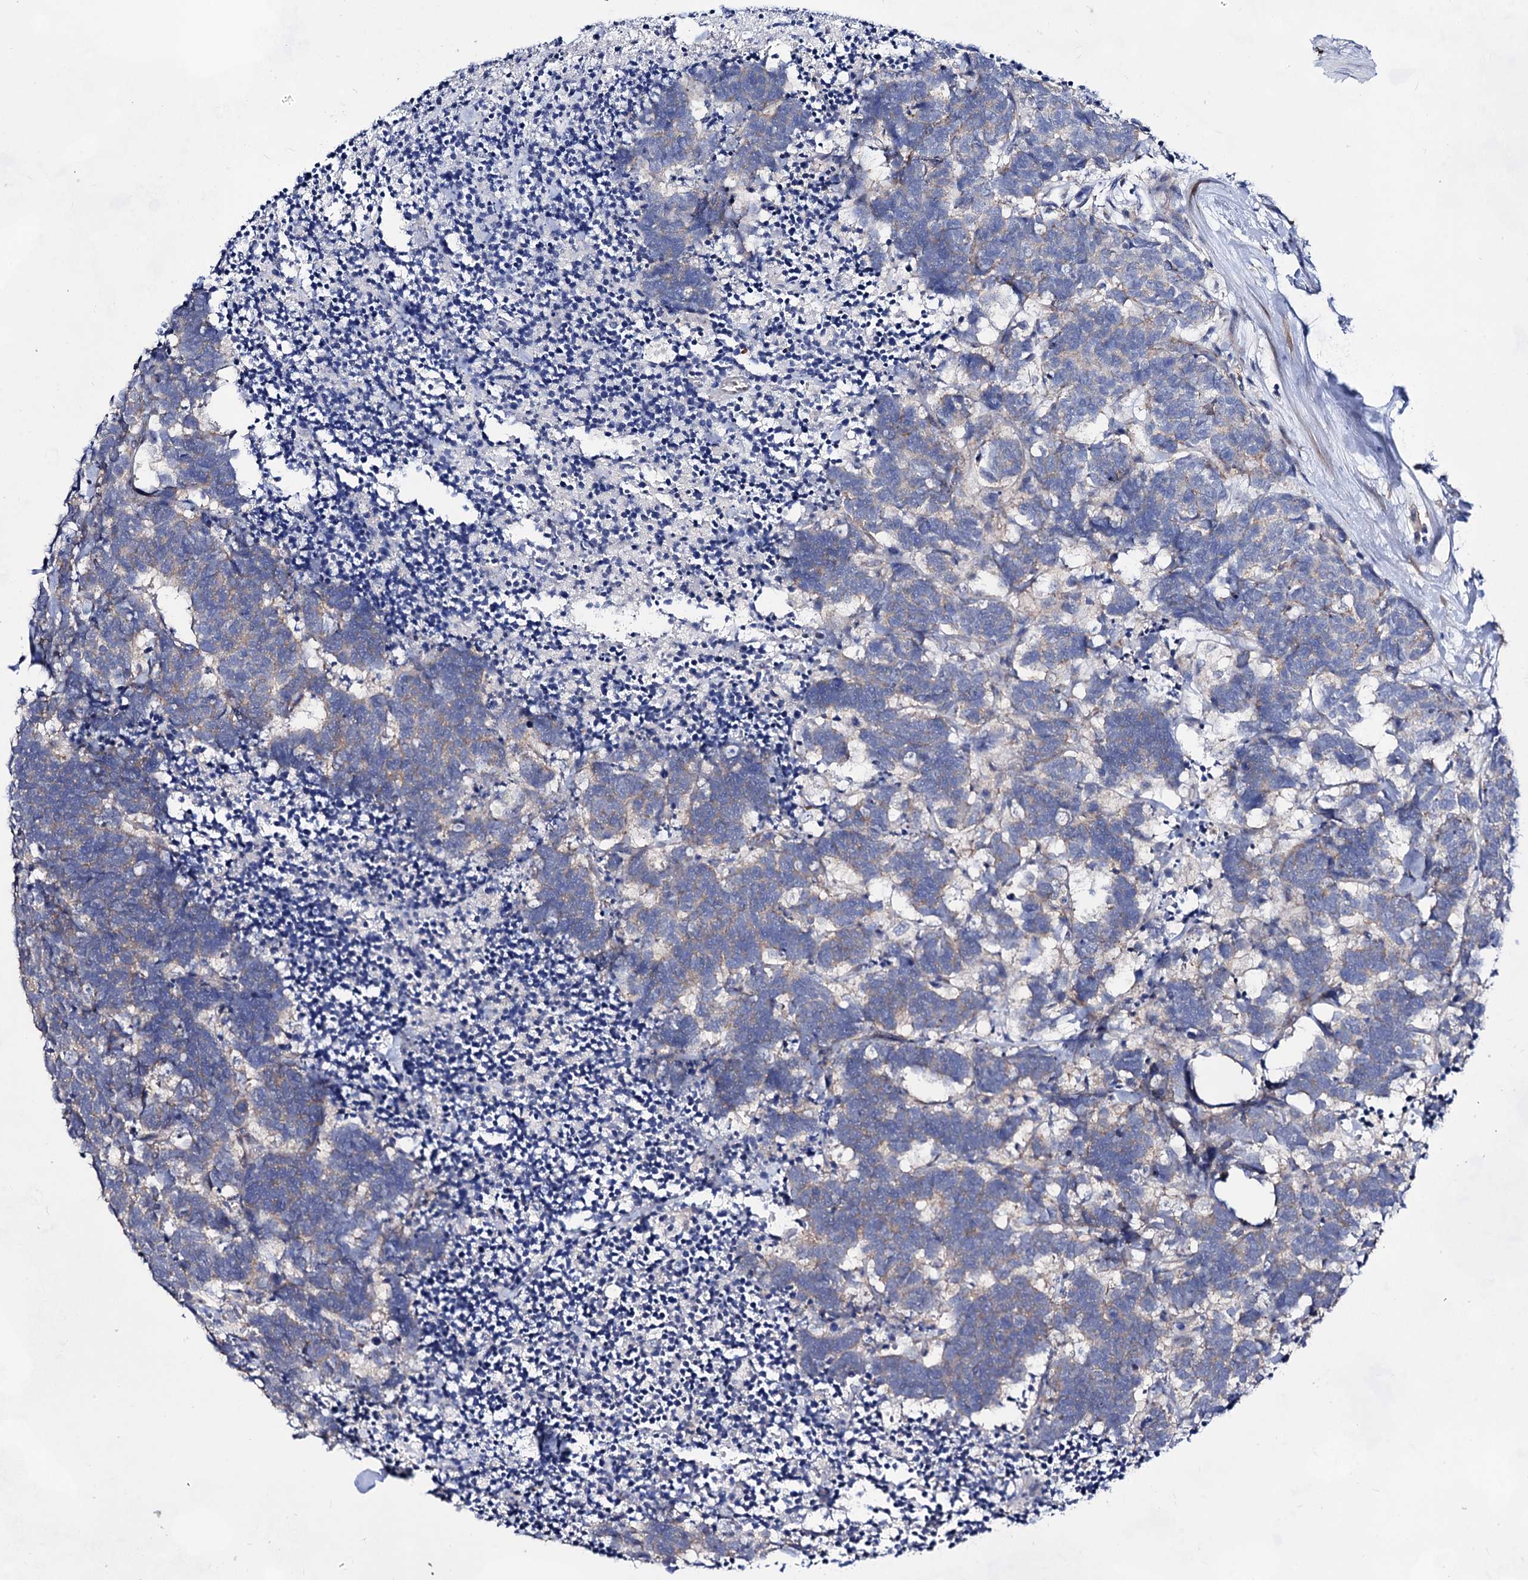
{"staining": {"intensity": "weak", "quantity": "25%-75%", "location": "cytoplasmic/membranous"}, "tissue": "carcinoid", "cell_type": "Tumor cells", "image_type": "cancer", "snomed": [{"axis": "morphology", "description": "Carcinoma, NOS"}, {"axis": "morphology", "description": "Carcinoid, malignant, NOS"}, {"axis": "topography", "description": "Urinary bladder"}], "caption": "A high-resolution micrograph shows IHC staining of carcinoid, which shows weak cytoplasmic/membranous expression in approximately 25%-75% of tumor cells.", "gene": "PLIN1", "patient": {"sex": "male", "age": 57}}